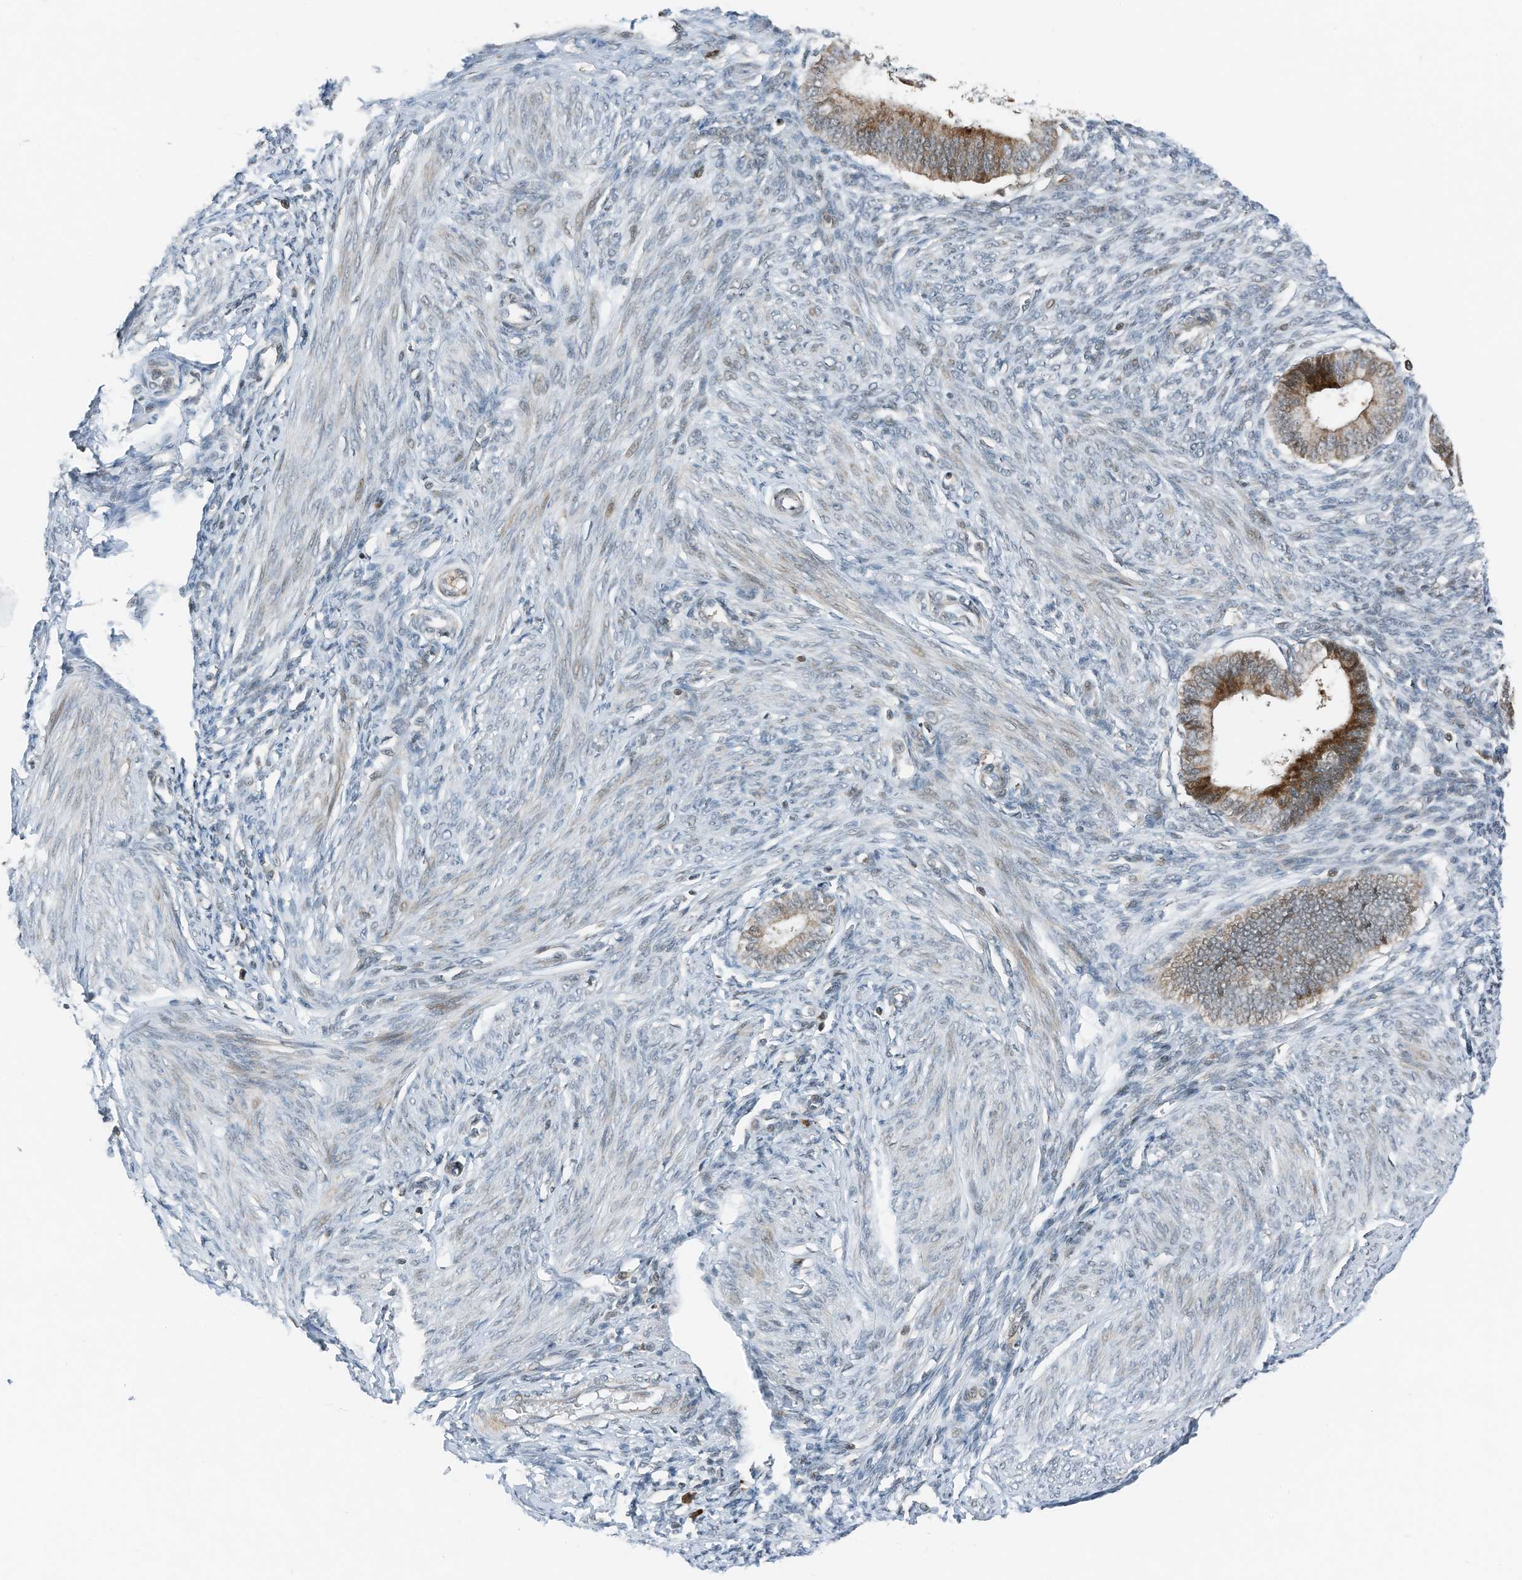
{"staining": {"intensity": "negative", "quantity": "none", "location": "none"}, "tissue": "endometrium", "cell_type": "Cells in endometrial stroma", "image_type": "normal", "snomed": [{"axis": "morphology", "description": "Normal tissue, NOS"}, {"axis": "topography", "description": "Endometrium"}], "caption": "This is an IHC micrograph of normal human endometrium. There is no staining in cells in endometrial stroma.", "gene": "RMND1", "patient": {"sex": "female", "age": 46}}